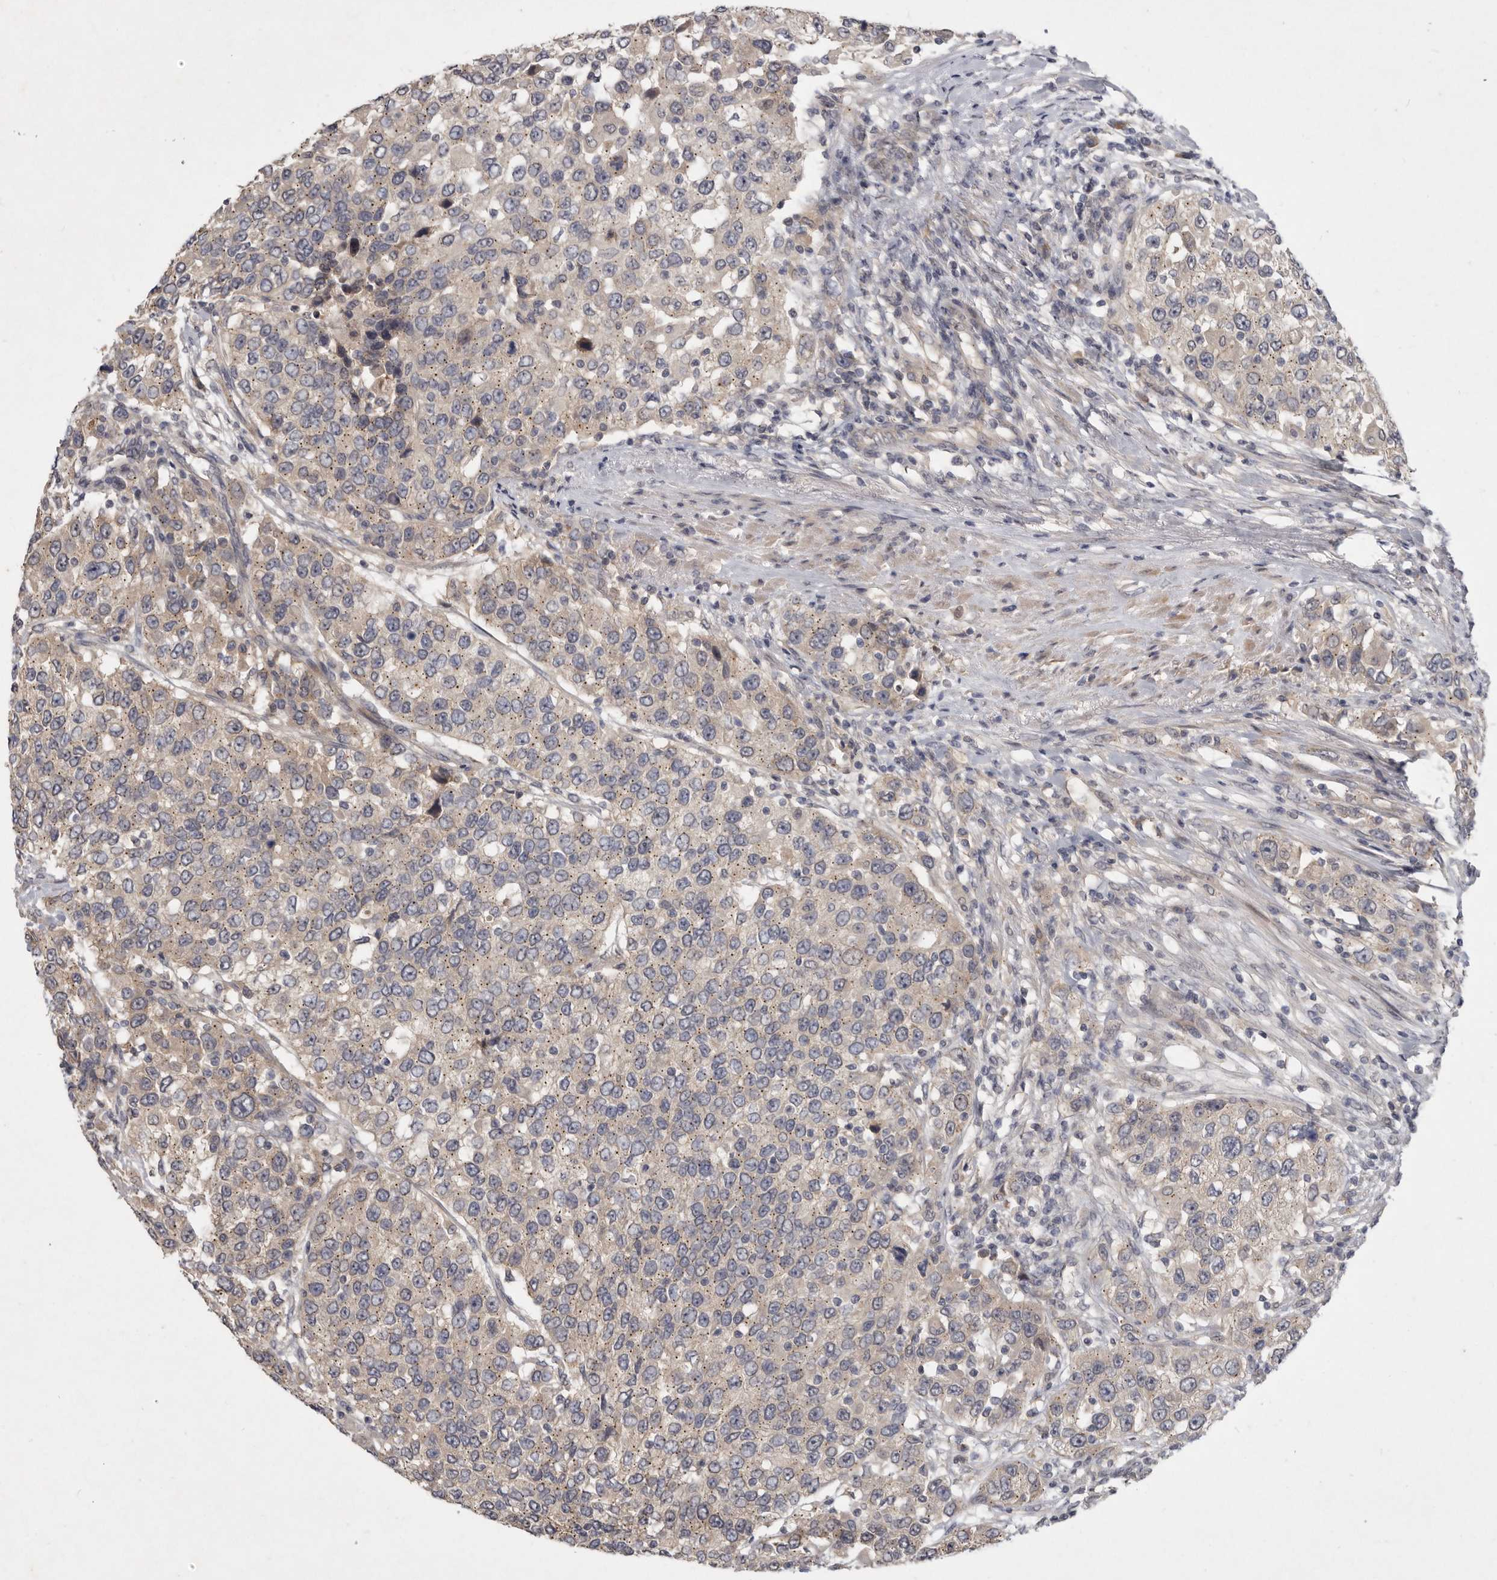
{"staining": {"intensity": "weak", "quantity": "<25%", "location": "cytoplasmic/membranous"}, "tissue": "urothelial cancer", "cell_type": "Tumor cells", "image_type": "cancer", "snomed": [{"axis": "morphology", "description": "Urothelial carcinoma, High grade"}, {"axis": "topography", "description": "Urinary bladder"}], "caption": "This is a histopathology image of immunohistochemistry staining of urothelial carcinoma (high-grade), which shows no positivity in tumor cells. The staining was performed using DAB to visualize the protein expression in brown, while the nuclei were stained in blue with hematoxylin (Magnification: 20x).", "gene": "SLC22A1", "patient": {"sex": "female", "age": 80}}